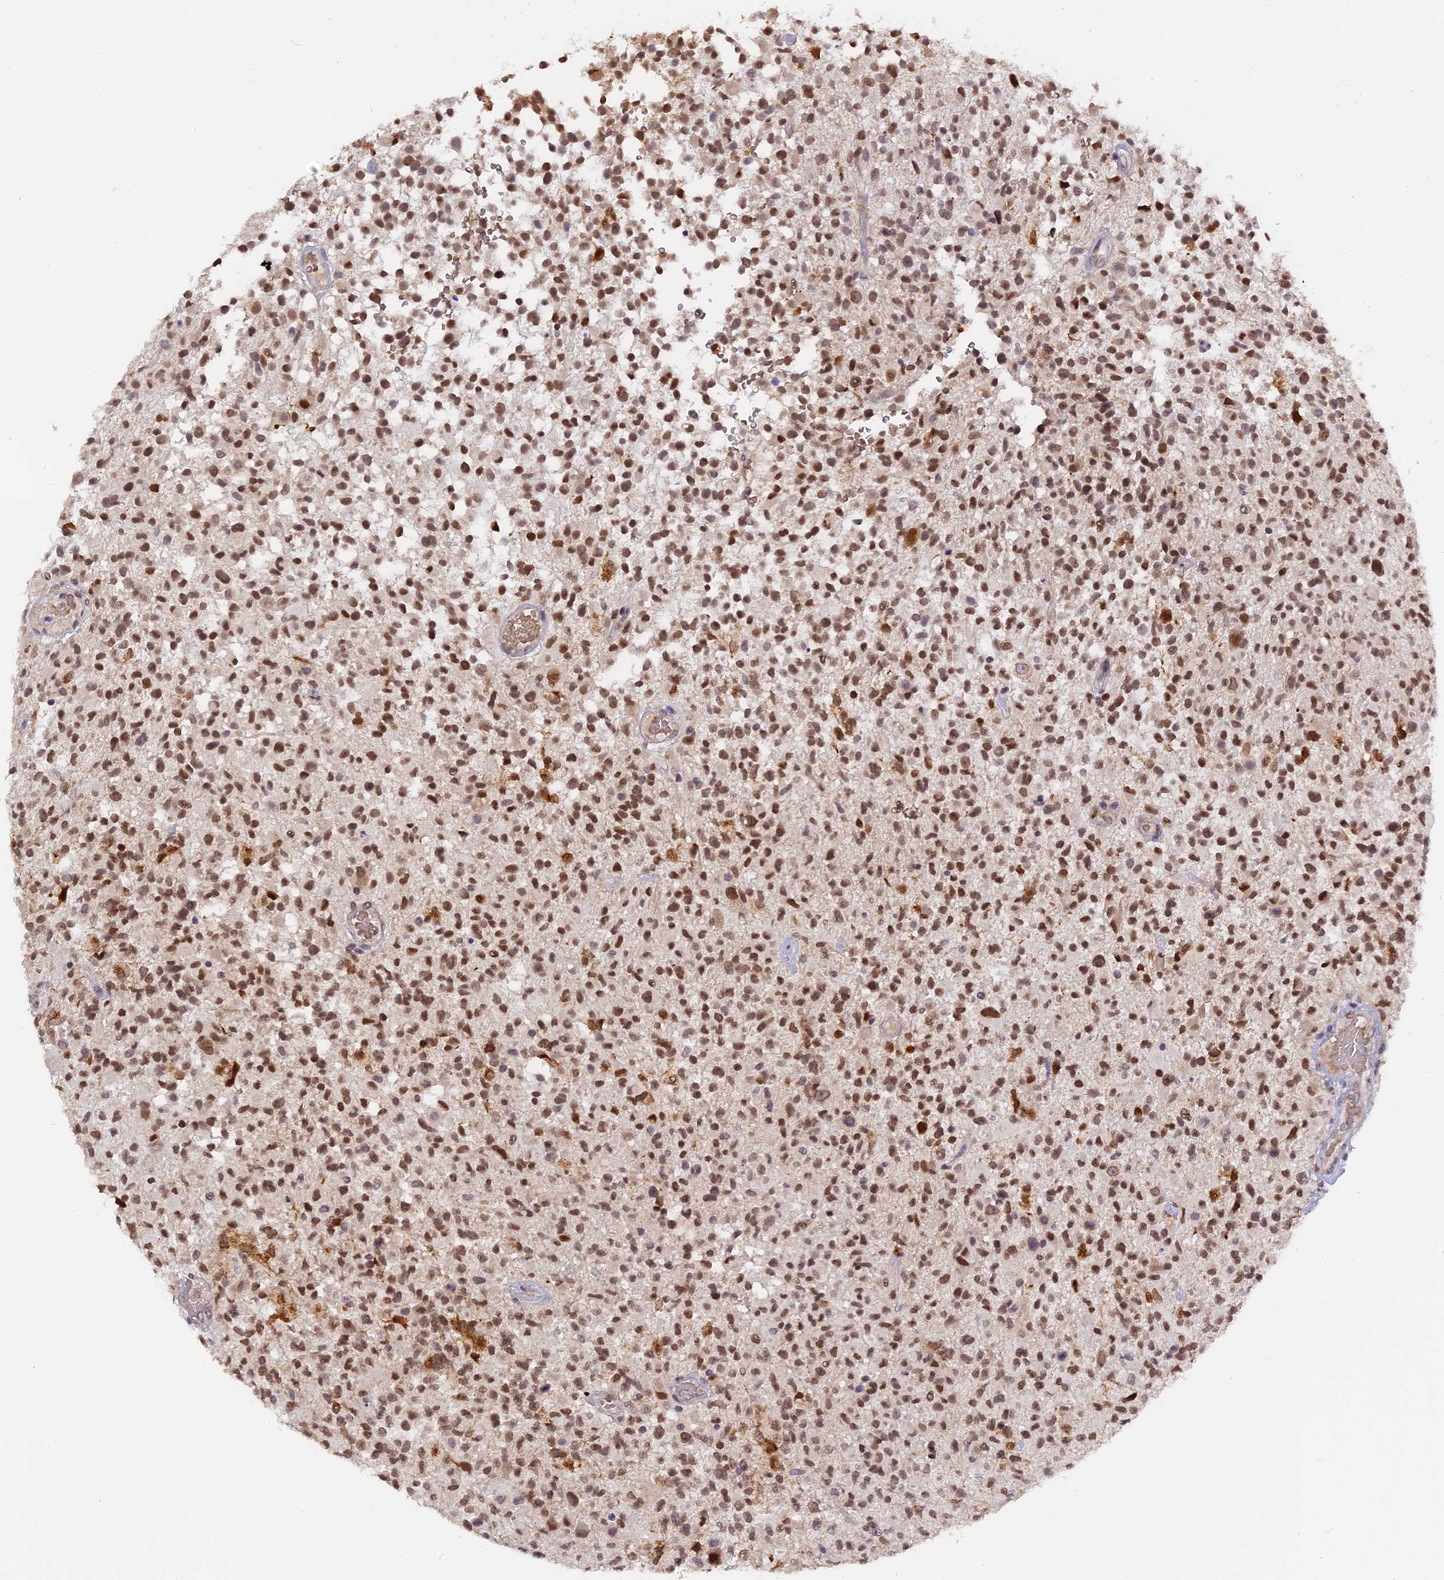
{"staining": {"intensity": "moderate", "quantity": ">75%", "location": "nuclear"}, "tissue": "glioma", "cell_type": "Tumor cells", "image_type": "cancer", "snomed": [{"axis": "morphology", "description": "Glioma, malignant, High grade"}, {"axis": "morphology", "description": "Glioblastoma, NOS"}, {"axis": "topography", "description": "Brain"}], "caption": "Immunohistochemistry histopathology image of neoplastic tissue: human glioma stained using immunohistochemistry (IHC) shows medium levels of moderate protein expression localized specifically in the nuclear of tumor cells, appearing as a nuclear brown color.", "gene": "PYGO1", "patient": {"sex": "male", "age": 60}}